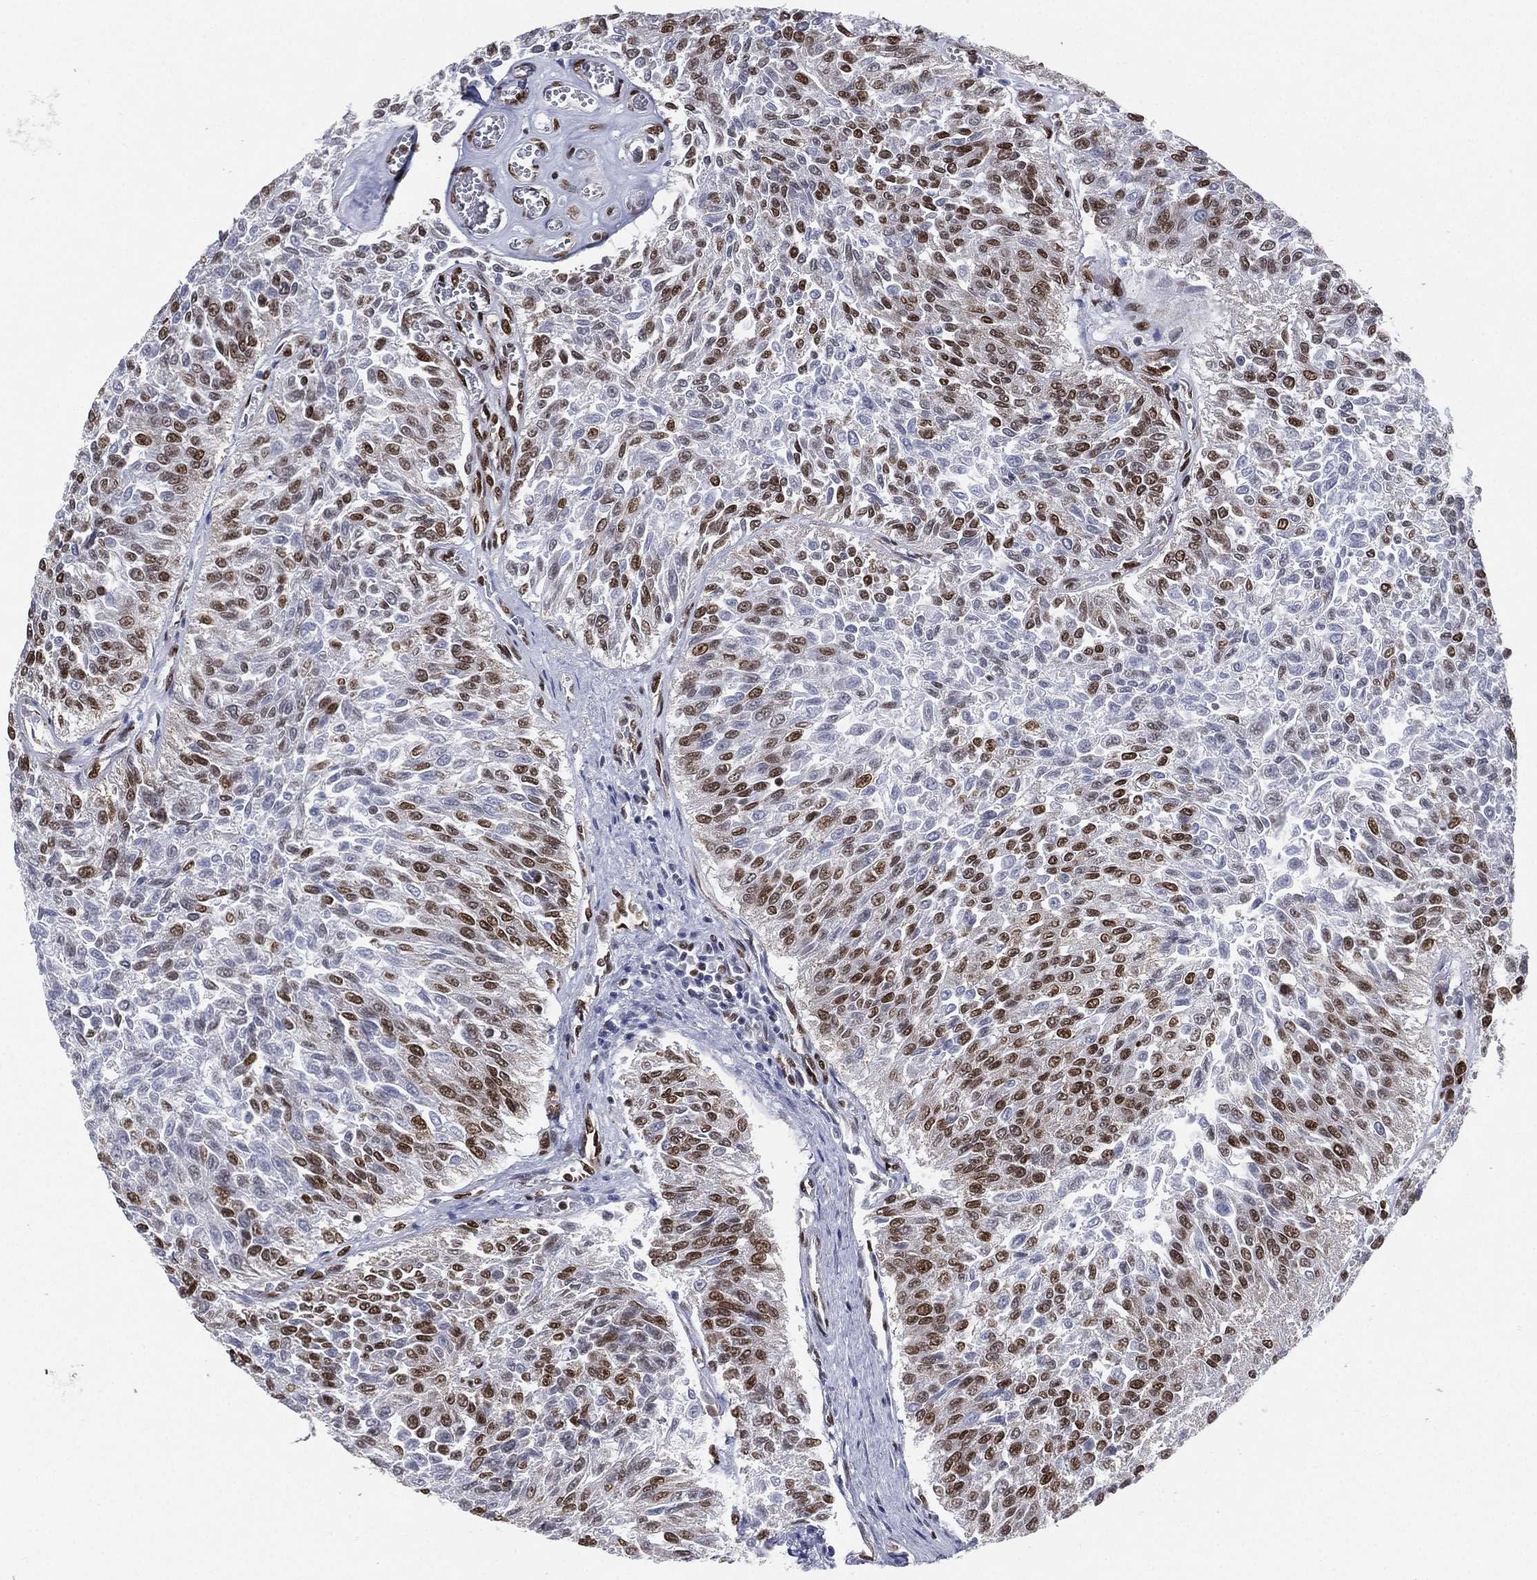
{"staining": {"intensity": "strong", "quantity": "<25%", "location": "nuclear"}, "tissue": "urothelial cancer", "cell_type": "Tumor cells", "image_type": "cancer", "snomed": [{"axis": "morphology", "description": "Urothelial carcinoma, Low grade"}, {"axis": "topography", "description": "Urinary bladder"}], "caption": "Low-grade urothelial carcinoma tissue demonstrates strong nuclear expression in approximately <25% of tumor cells, visualized by immunohistochemistry. The staining is performed using DAB brown chromogen to label protein expression. The nuclei are counter-stained blue using hematoxylin.", "gene": "FUBP3", "patient": {"sex": "male", "age": 78}}